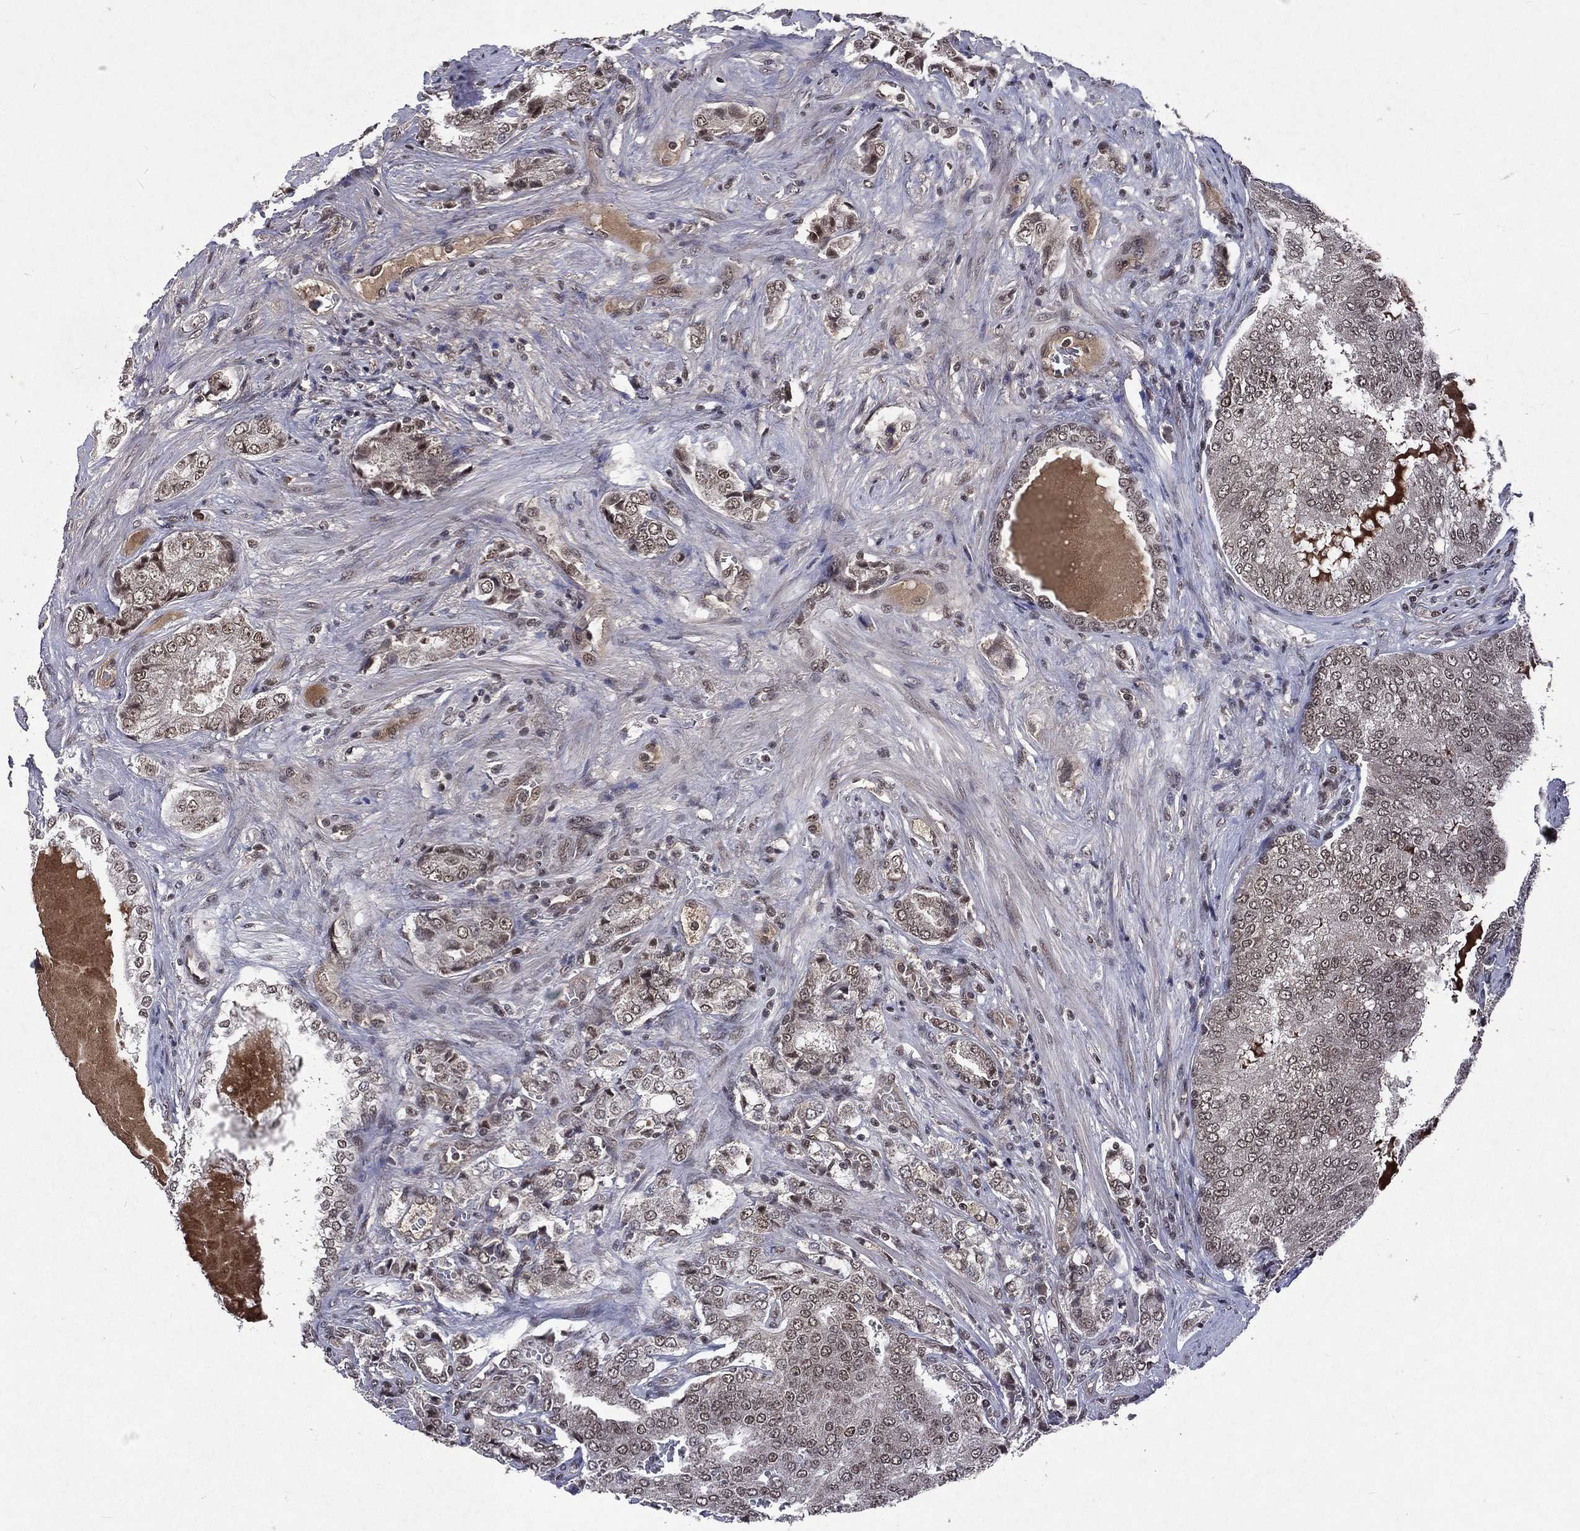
{"staining": {"intensity": "moderate", "quantity": "25%-75%", "location": "cytoplasmic/membranous,nuclear"}, "tissue": "prostate cancer", "cell_type": "Tumor cells", "image_type": "cancer", "snomed": [{"axis": "morphology", "description": "Adenocarcinoma, NOS"}, {"axis": "topography", "description": "Prostate"}], "caption": "Immunohistochemical staining of human prostate adenocarcinoma exhibits moderate cytoplasmic/membranous and nuclear protein expression in approximately 25%-75% of tumor cells. Immunohistochemistry (ihc) stains the protein in brown and the nuclei are stained blue.", "gene": "DMAP1", "patient": {"sex": "male", "age": 65}}